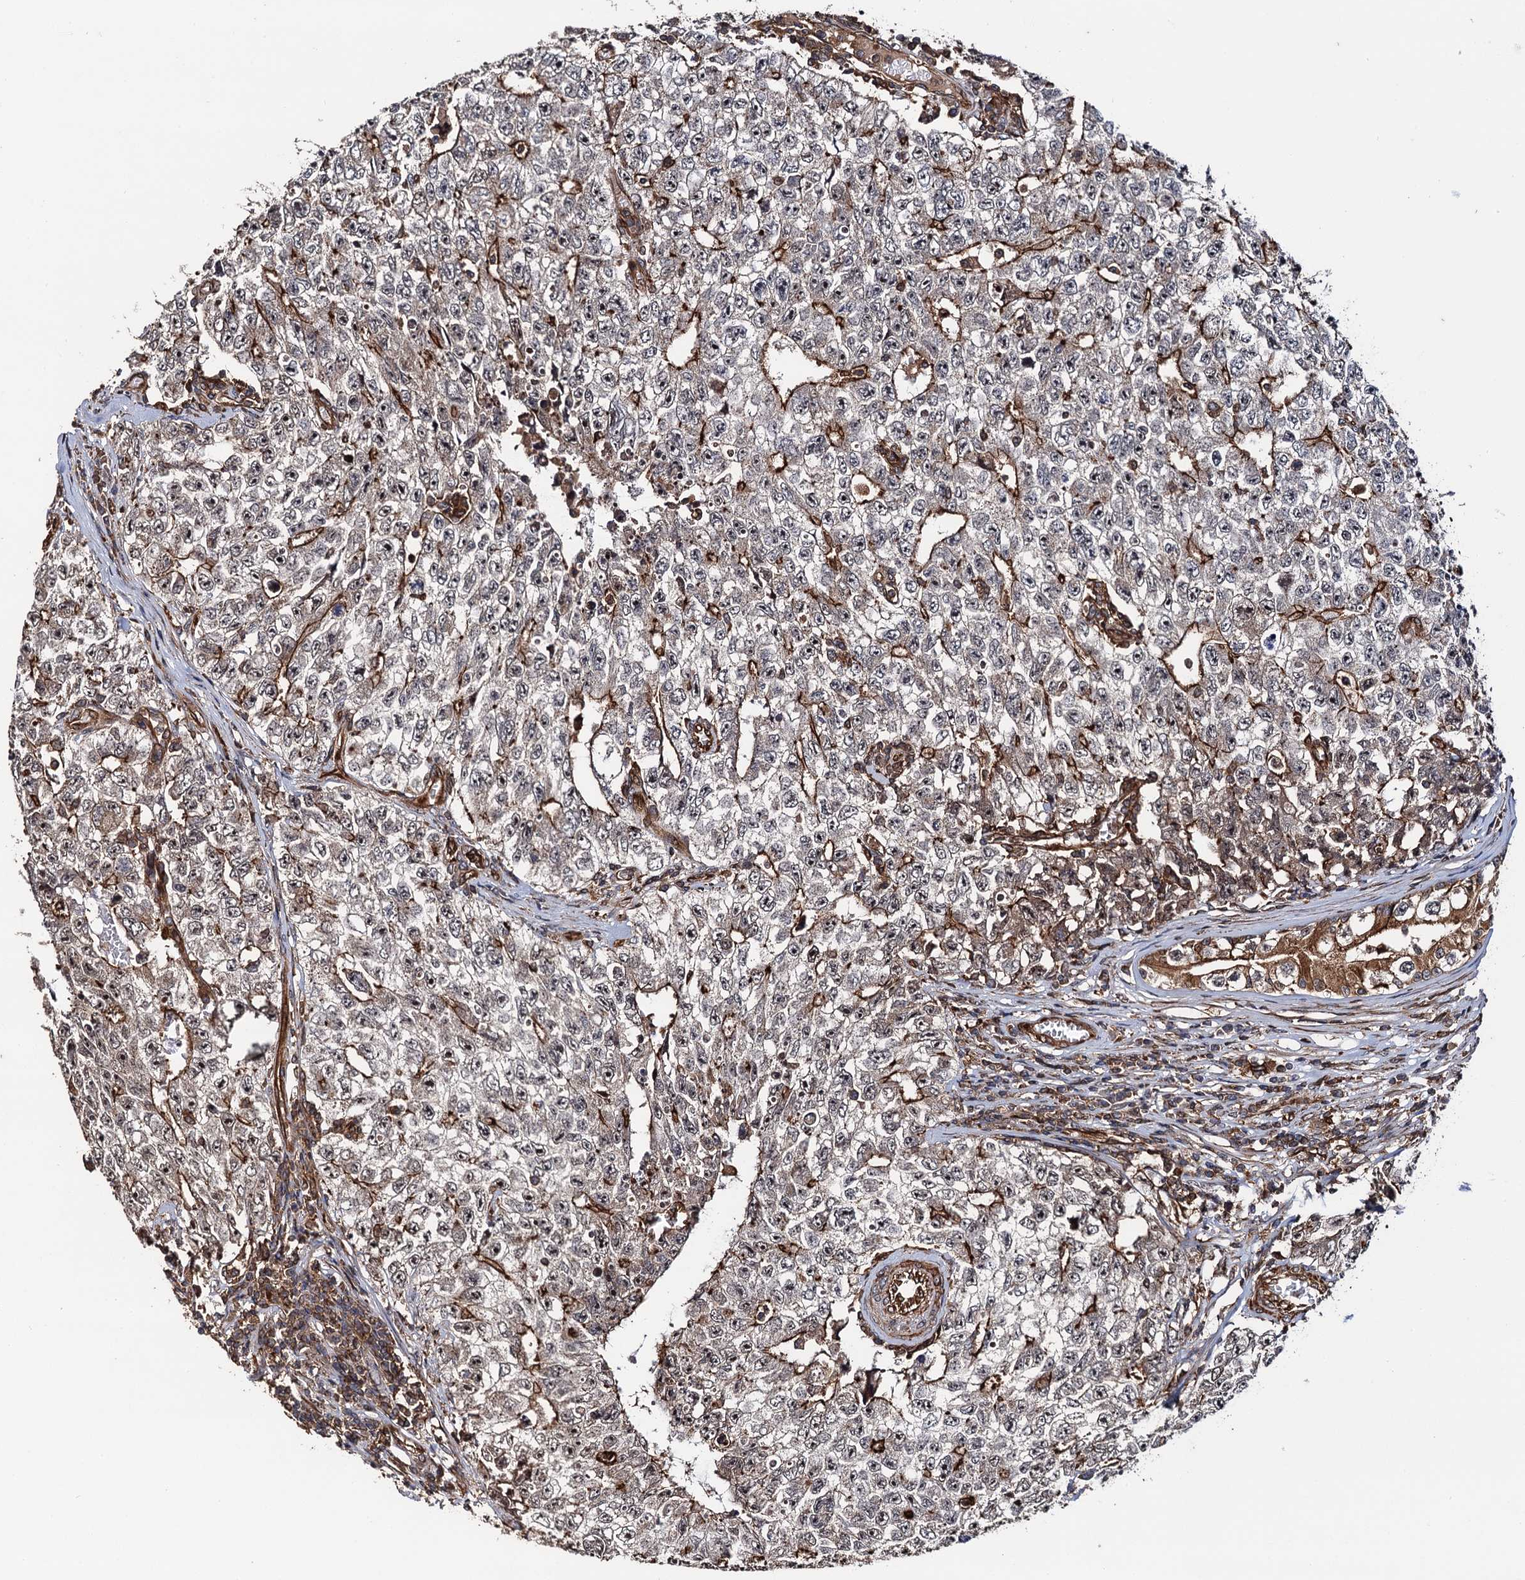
{"staining": {"intensity": "moderate", "quantity": "<25%", "location": "nuclear"}, "tissue": "testis cancer", "cell_type": "Tumor cells", "image_type": "cancer", "snomed": [{"axis": "morphology", "description": "Carcinoma, Embryonal, NOS"}, {"axis": "topography", "description": "Testis"}], "caption": "This is a micrograph of immunohistochemistry staining of embryonal carcinoma (testis), which shows moderate positivity in the nuclear of tumor cells.", "gene": "BORA", "patient": {"sex": "male", "age": 17}}